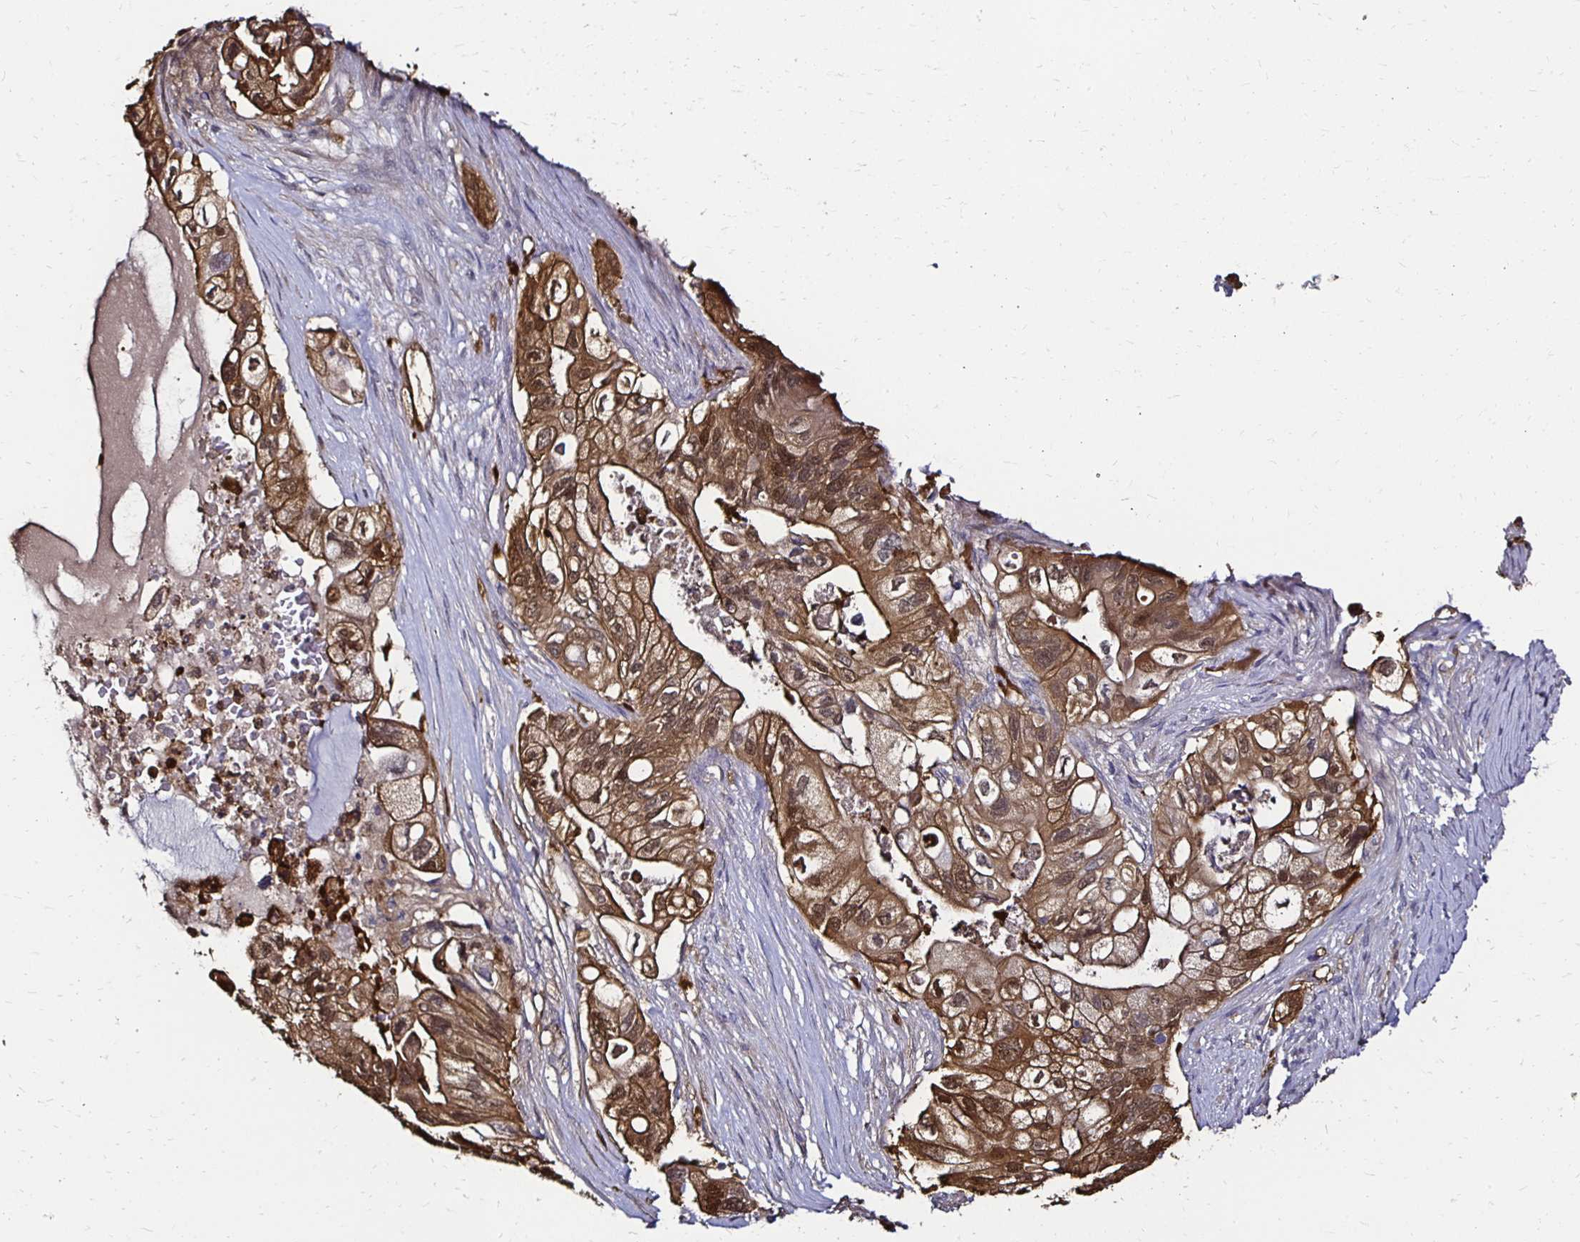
{"staining": {"intensity": "moderate", "quantity": ">75%", "location": "cytoplasmic/membranous,nuclear"}, "tissue": "pancreatic cancer", "cell_type": "Tumor cells", "image_type": "cancer", "snomed": [{"axis": "morphology", "description": "Adenocarcinoma, NOS"}, {"axis": "topography", "description": "Pancreas"}], "caption": "High-magnification brightfield microscopy of adenocarcinoma (pancreatic) stained with DAB (3,3'-diaminobenzidine) (brown) and counterstained with hematoxylin (blue). tumor cells exhibit moderate cytoplasmic/membranous and nuclear staining is present in approximately>75% of cells.", "gene": "TXN", "patient": {"sex": "female", "age": 72}}